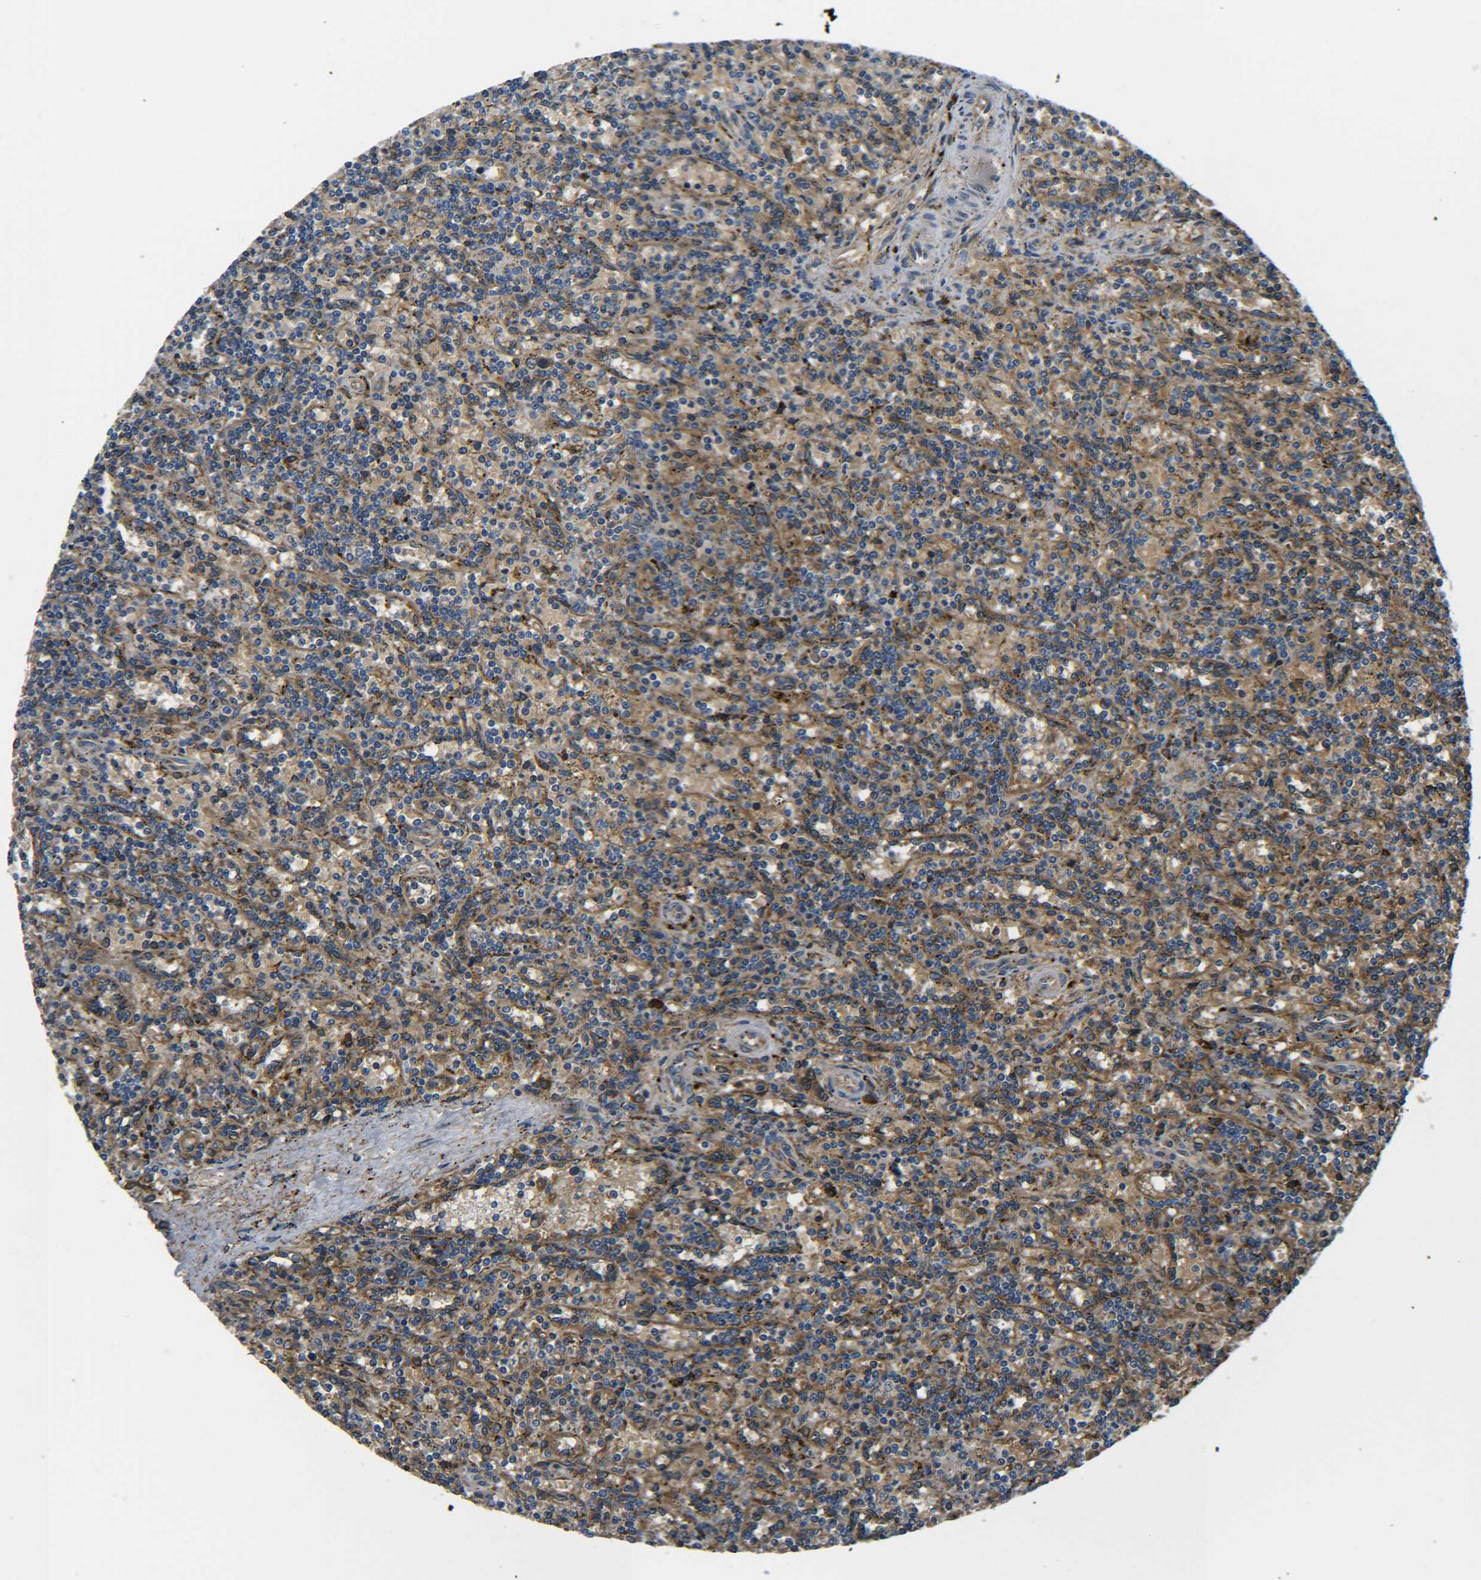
{"staining": {"intensity": "moderate", "quantity": ">75%", "location": "cytoplasmic/membranous"}, "tissue": "lymphoma", "cell_type": "Tumor cells", "image_type": "cancer", "snomed": [{"axis": "morphology", "description": "Malignant lymphoma, non-Hodgkin's type, Low grade"}, {"axis": "topography", "description": "Spleen"}], "caption": "Low-grade malignant lymphoma, non-Hodgkin's type was stained to show a protein in brown. There is medium levels of moderate cytoplasmic/membranous expression in about >75% of tumor cells.", "gene": "PREB", "patient": {"sex": "male", "age": 73}}